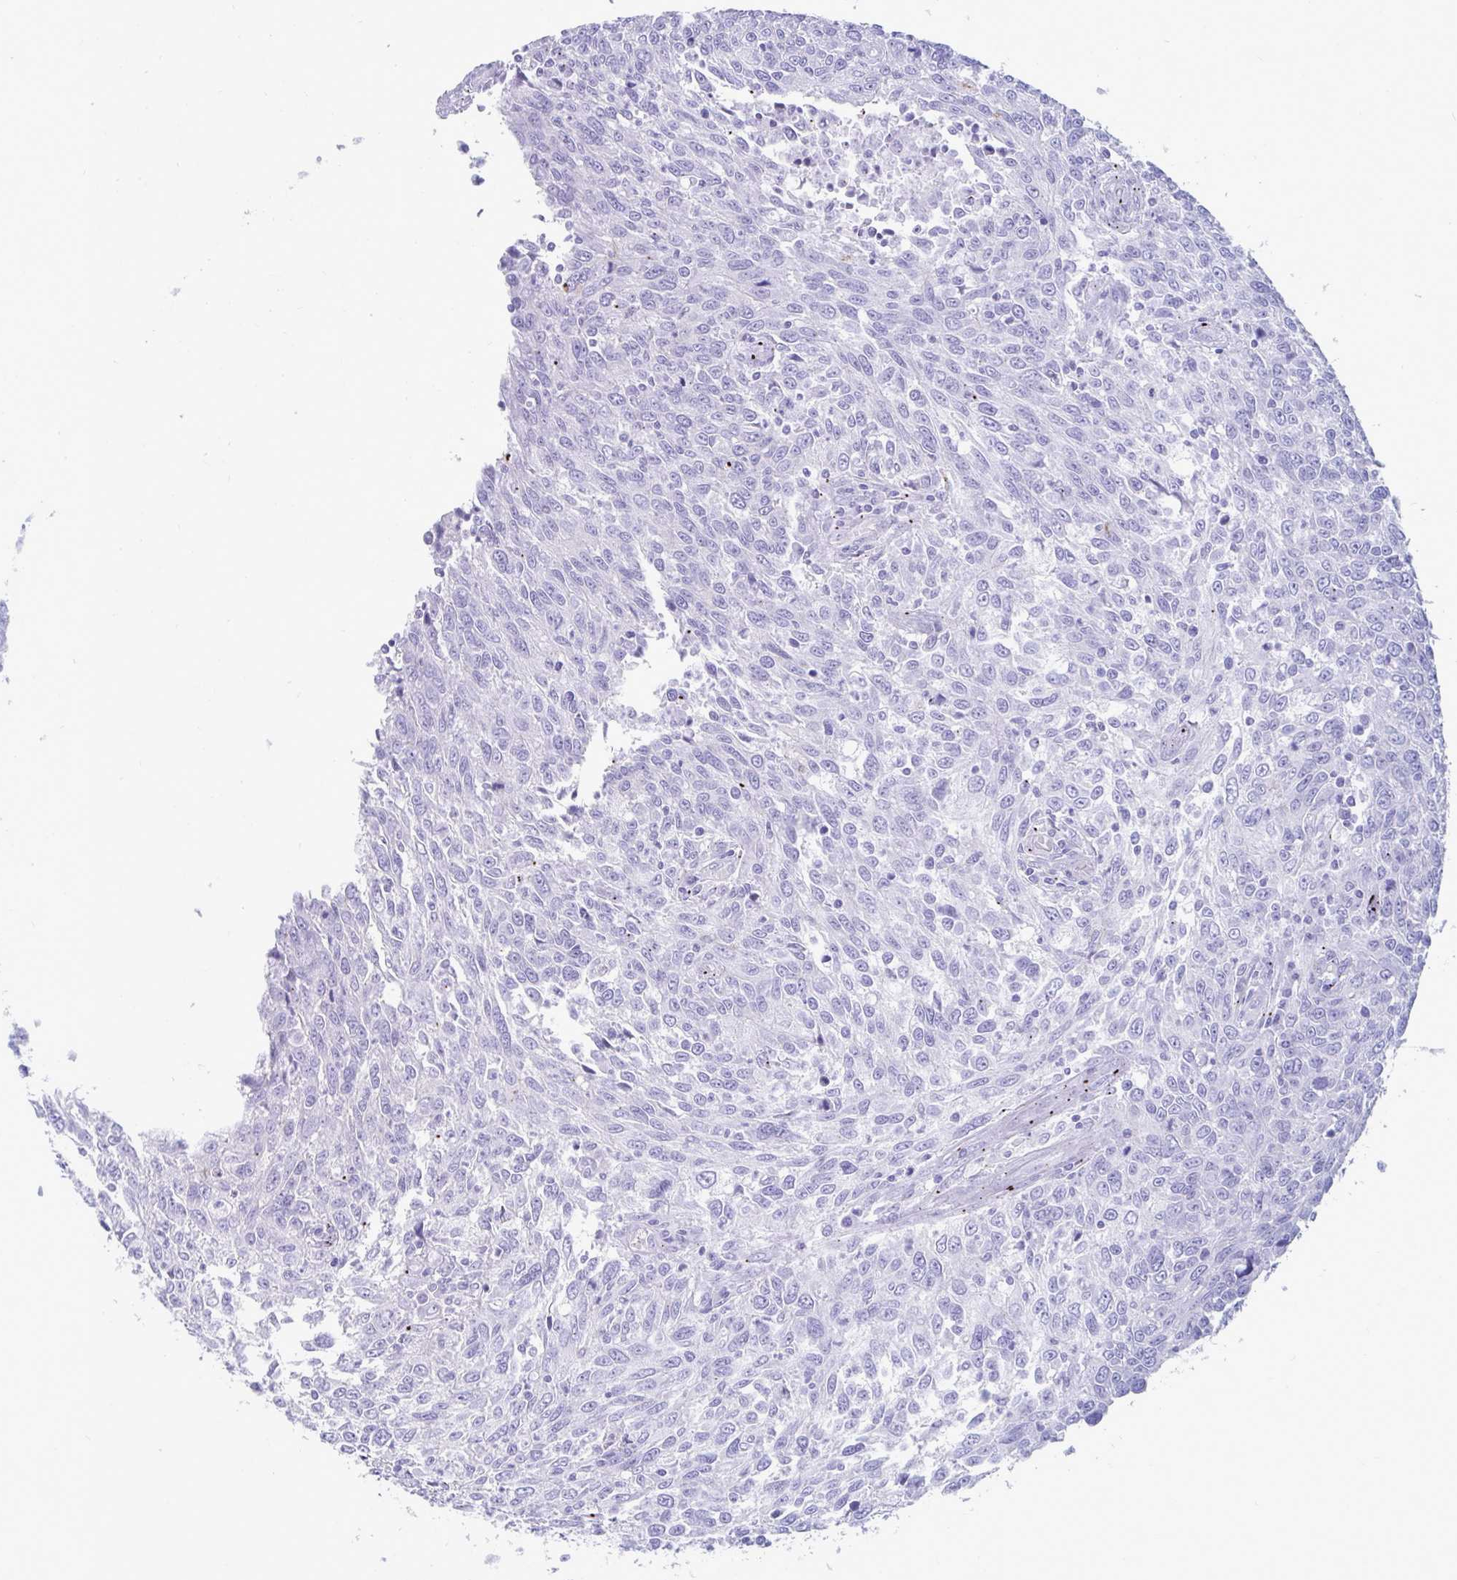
{"staining": {"intensity": "negative", "quantity": "none", "location": "none"}, "tissue": "breast cancer", "cell_type": "Tumor cells", "image_type": "cancer", "snomed": [{"axis": "morphology", "description": "Duct carcinoma"}, {"axis": "topography", "description": "Breast"}], "caption": "Immunohistochemistry (IHC) of breast cancer (infiltrating ductal carcinoma) shows no positivity in tumor cells.", "gene": "TTC30B", "patient": {"sex": "female", "age": 50}}